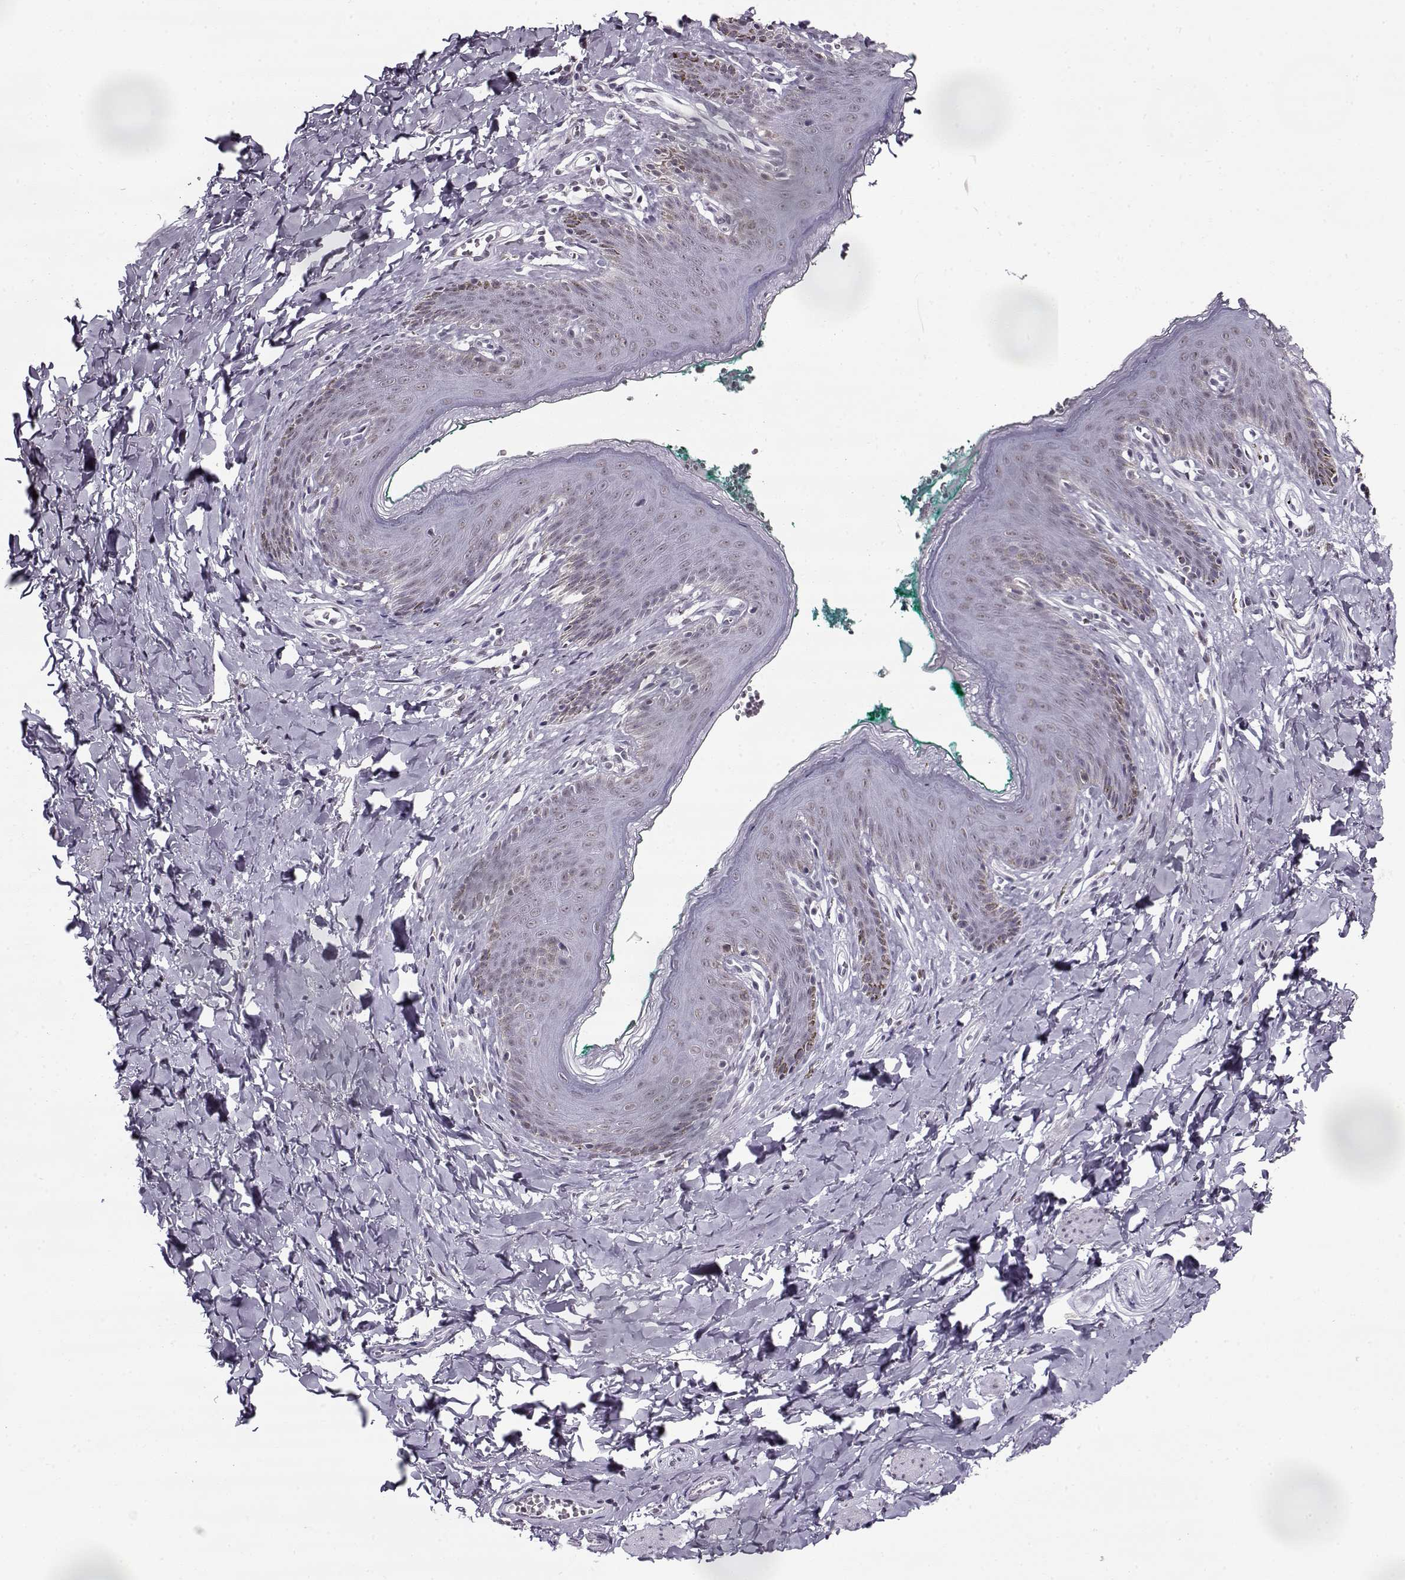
{"staining": {"intensity": "negative", "quantity": "none", "location": "none"}, "tissue": "skin", "cell_type": "Epidermal cells", "image_type": "normal", "snomed": [{"axis": "morphology", "description": "Normal tissue, NOS"}, {"axis": "topography", "description": "Vulva"}], "caption": "Immunohistochemistry photomicrograph of normal skin stained for a protein (brown), which reveals no staining in epidermal cells.", "gene": "PRMT8", "patient": {"sex": "female", "age": 66}}